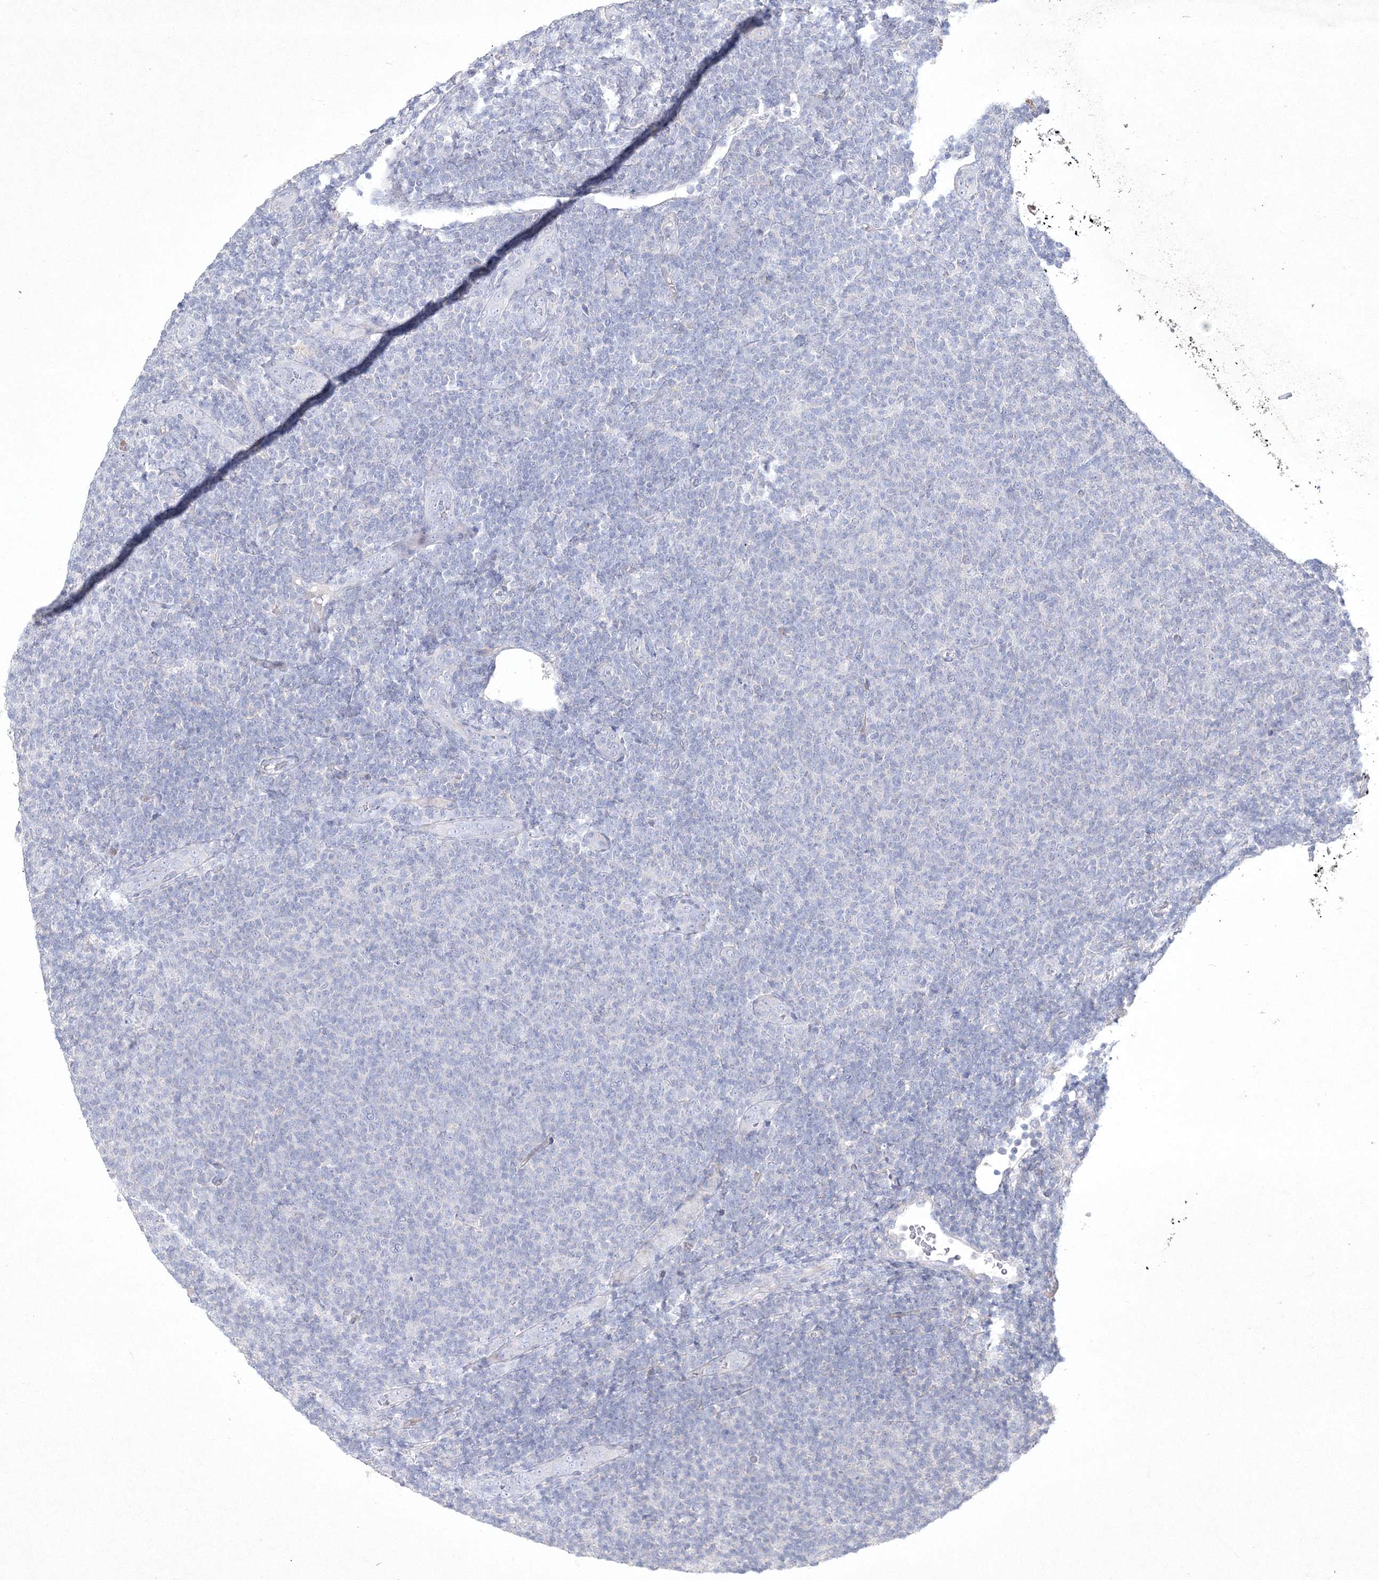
{"staining": {"intensity": "negative", "quantity": "none", "location": "none"}, "tissue": "lymphoma", "cell_type": "Tumor cells", "image_type": "cancer", "snomed": [{"axis": "morphology", "description": "Malignant lymphoma, non-Hodgkin's type, Low grade"}, {"axis": "topography", "description": "Lymph node"}], "caption": "Immunohistochemistry (IHC) photomicrograph of neoplastic tissue: human lymphoma stained with DAB (3,3'-diaminobenzidine) reveals no significant protein positivity in tumor cells.", "gene": "CXXC4", "patient": {"sex": "male", "age": 66}}